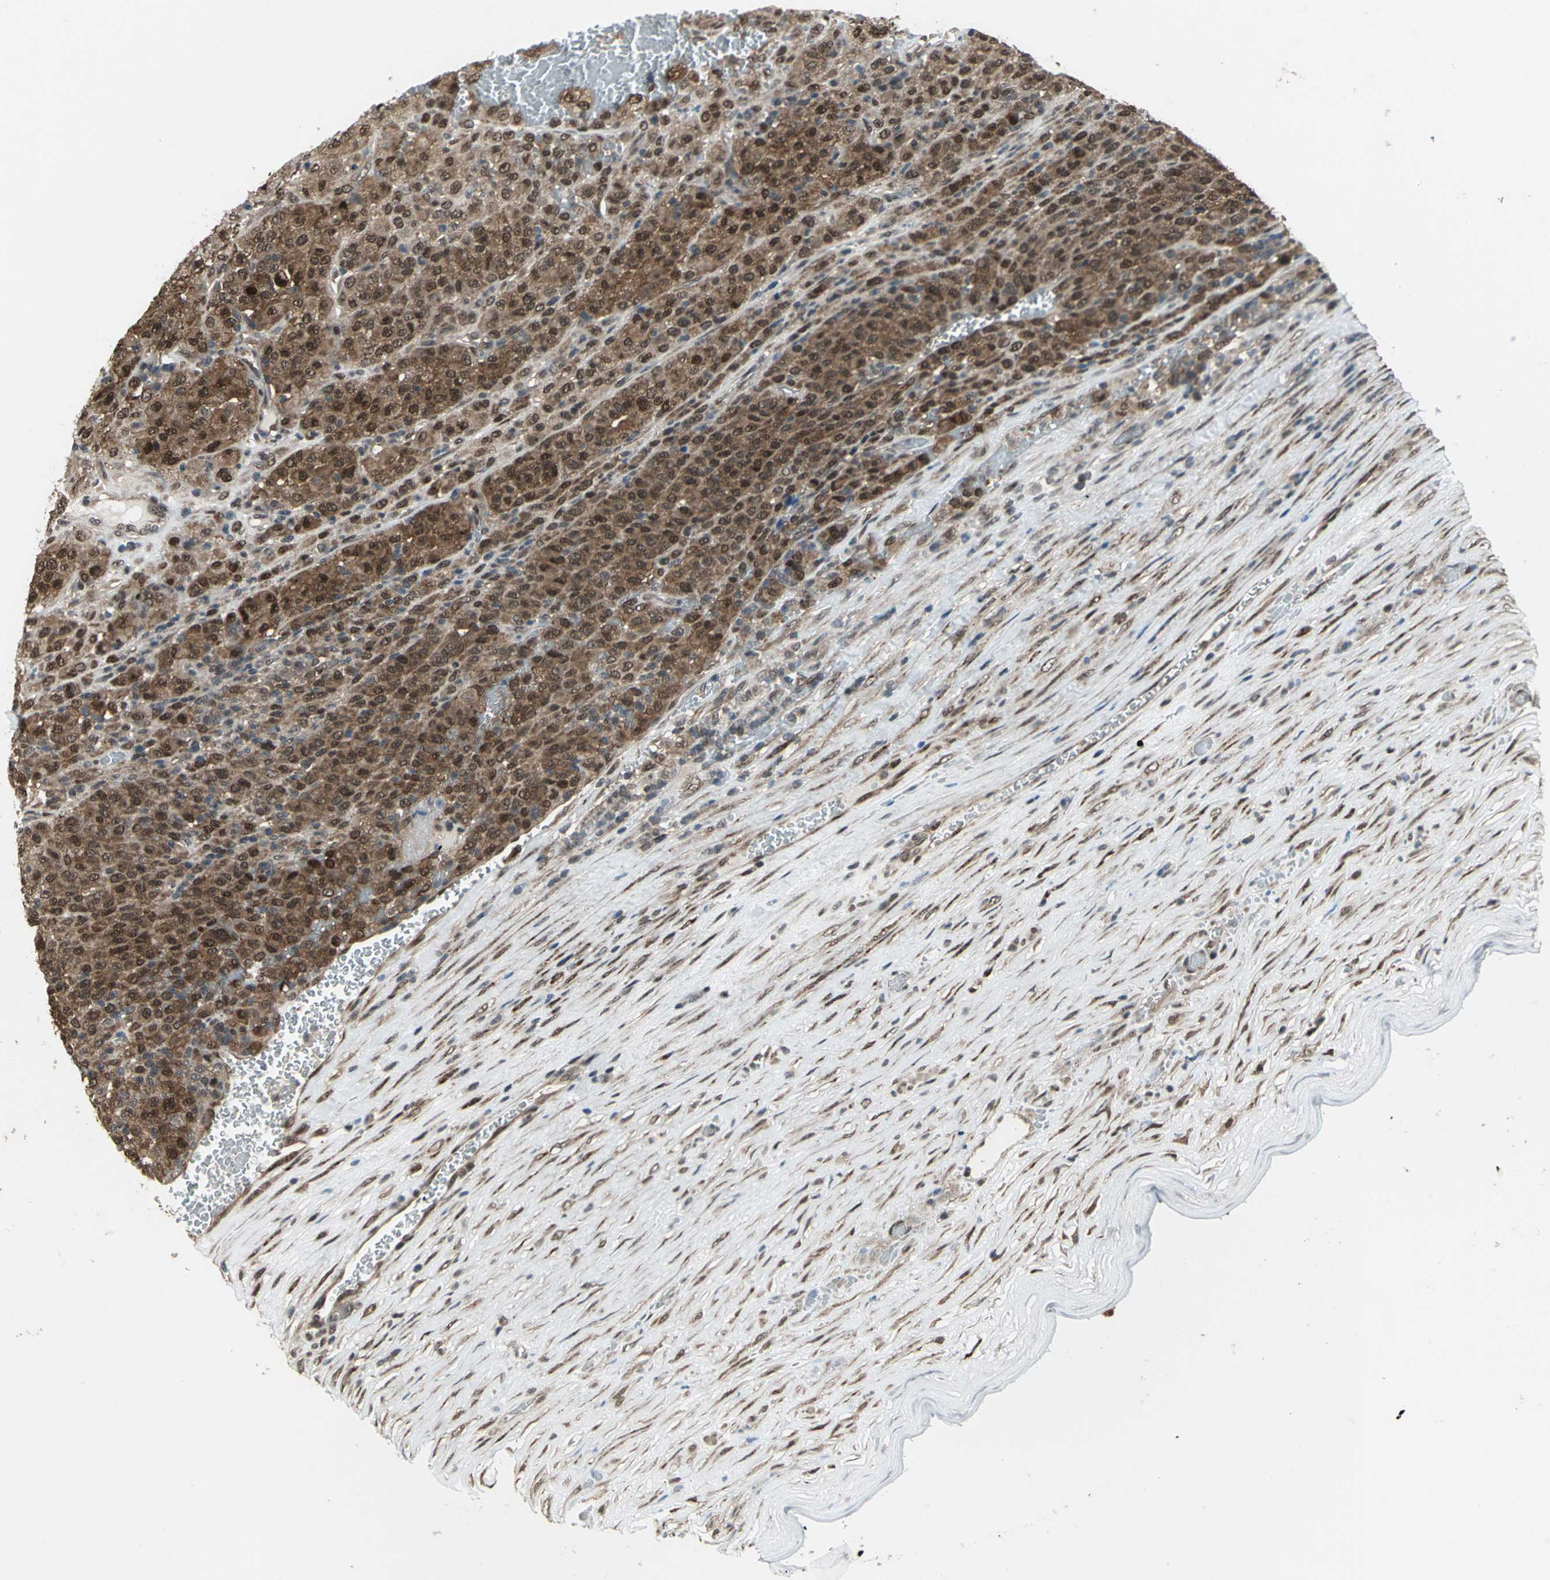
{"staining": {"intensity": "moderate", "quantity": ">75%", "location": "cytoplasmic/membranous,nuclear"}, "tissue": "melanoma", "cell_type": "Tumor cells", "image_type": "cancer", "snomed": [{"axis": "morphology", "description": "Malignant melanoma, Metastatic site"}, {"axis": "topography", "description": "Pancreas"}], "caption": "Immunohistochemical staining of human malignant melanoma (metastatic site) reveals moderate cytoplasmic/membranous and nuclear protein positivity in approximately >75% of tumor cells.", "gene": "COPS5", "patient": {"sex": "female", "age": 30}}